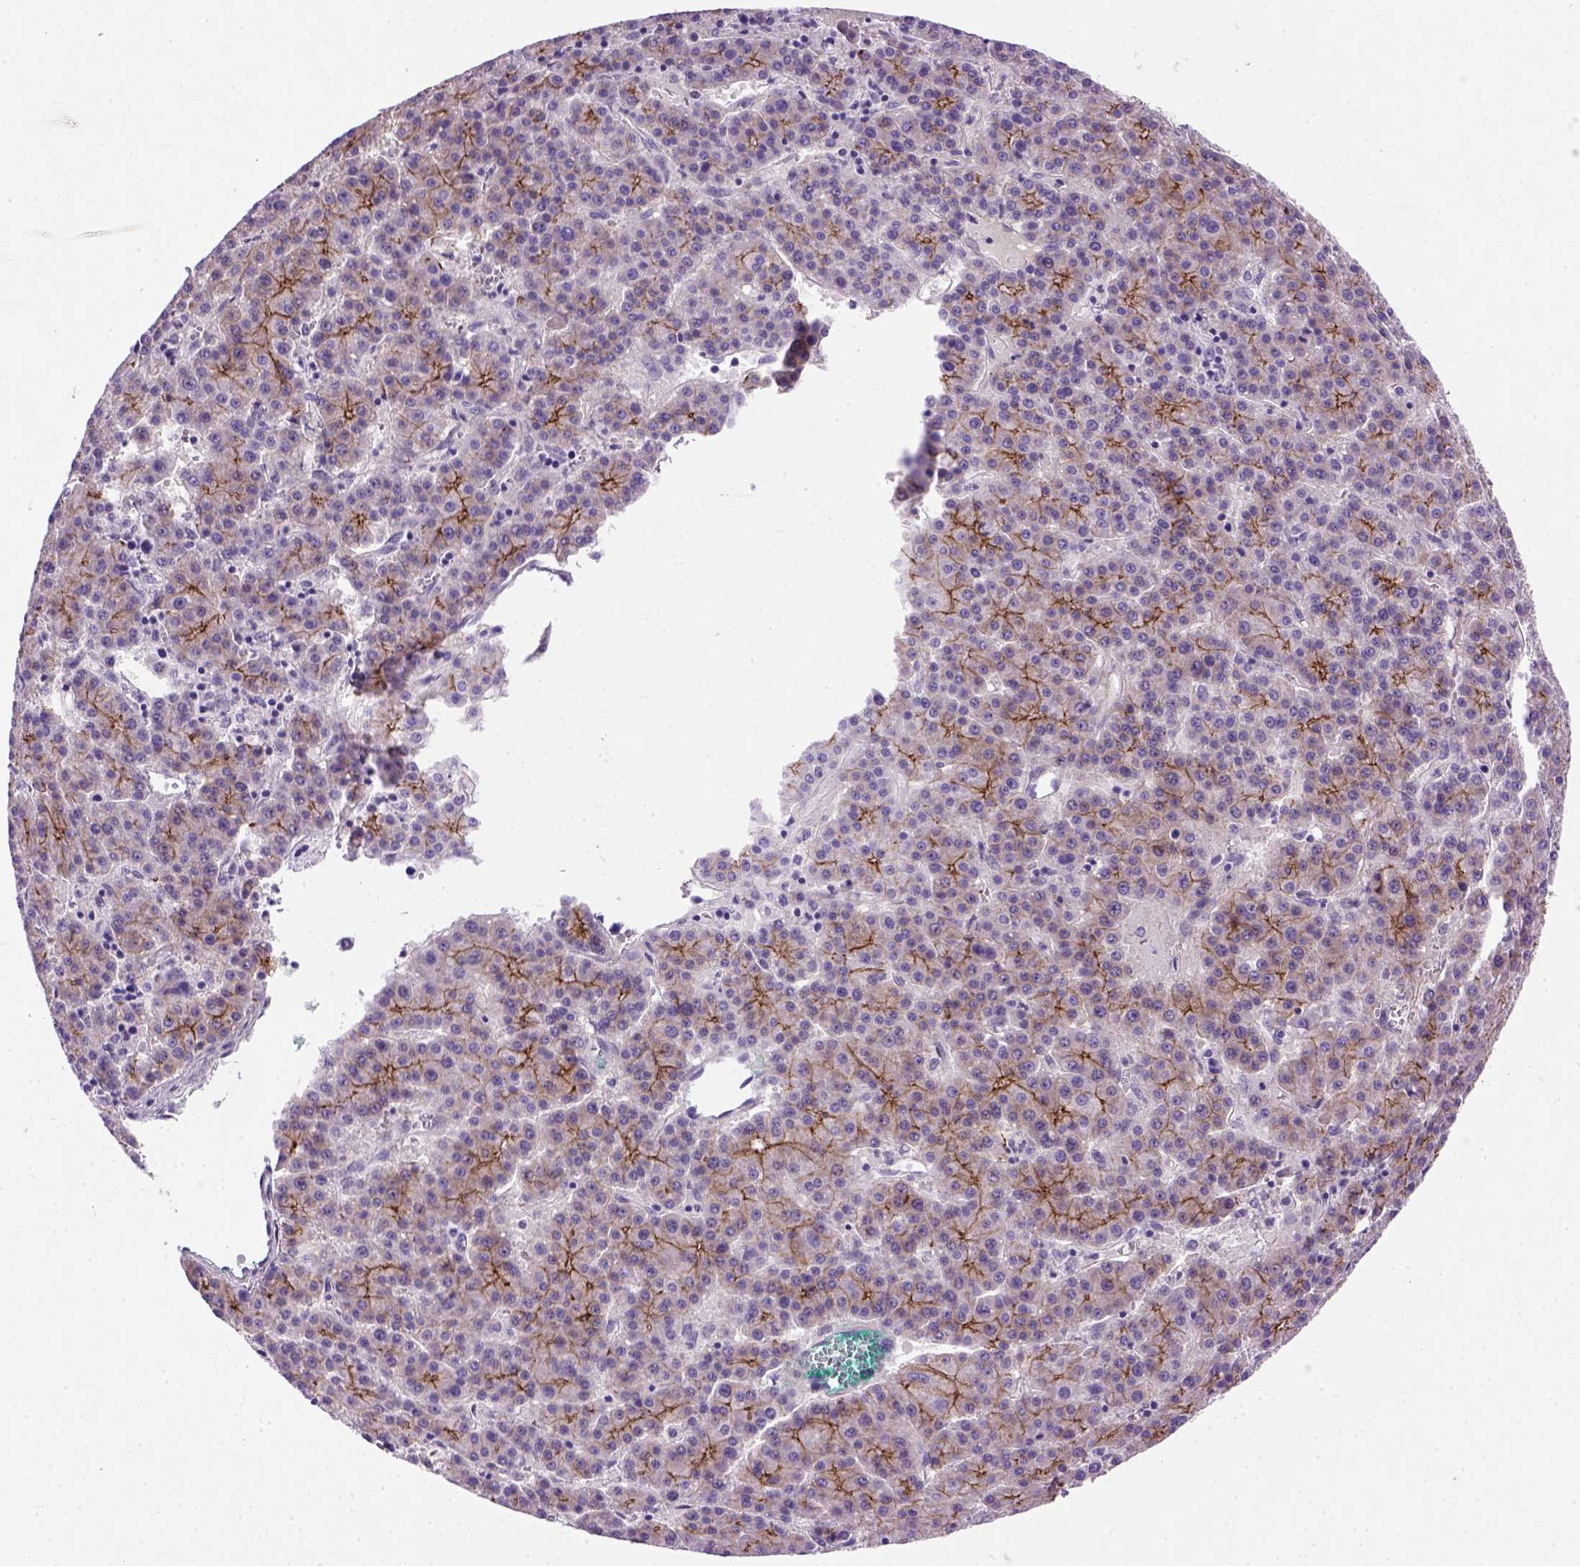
{"staining": {"intensity": "moderate", "quantity": "25%-75%", "location": "cytoplasmic/membranous"}, "tissue": "liver cancer", "cell_type": "Tumor cells", "image_type": "cancer", "snomed": [{"axis": "morphology", "description": "Carcinoma, Hepatocellular, NOS"}, {"axis": "topography", "description": "Liver"}], "caption": "This is an image of immunohistochemistry staining of hepatocellular carcinoma (liver), which shows moderate expression in the cytoplasmic/membranous of tumor cells.", "gene": "CDH1", "patient": {"sex": "female", "age": 58}}